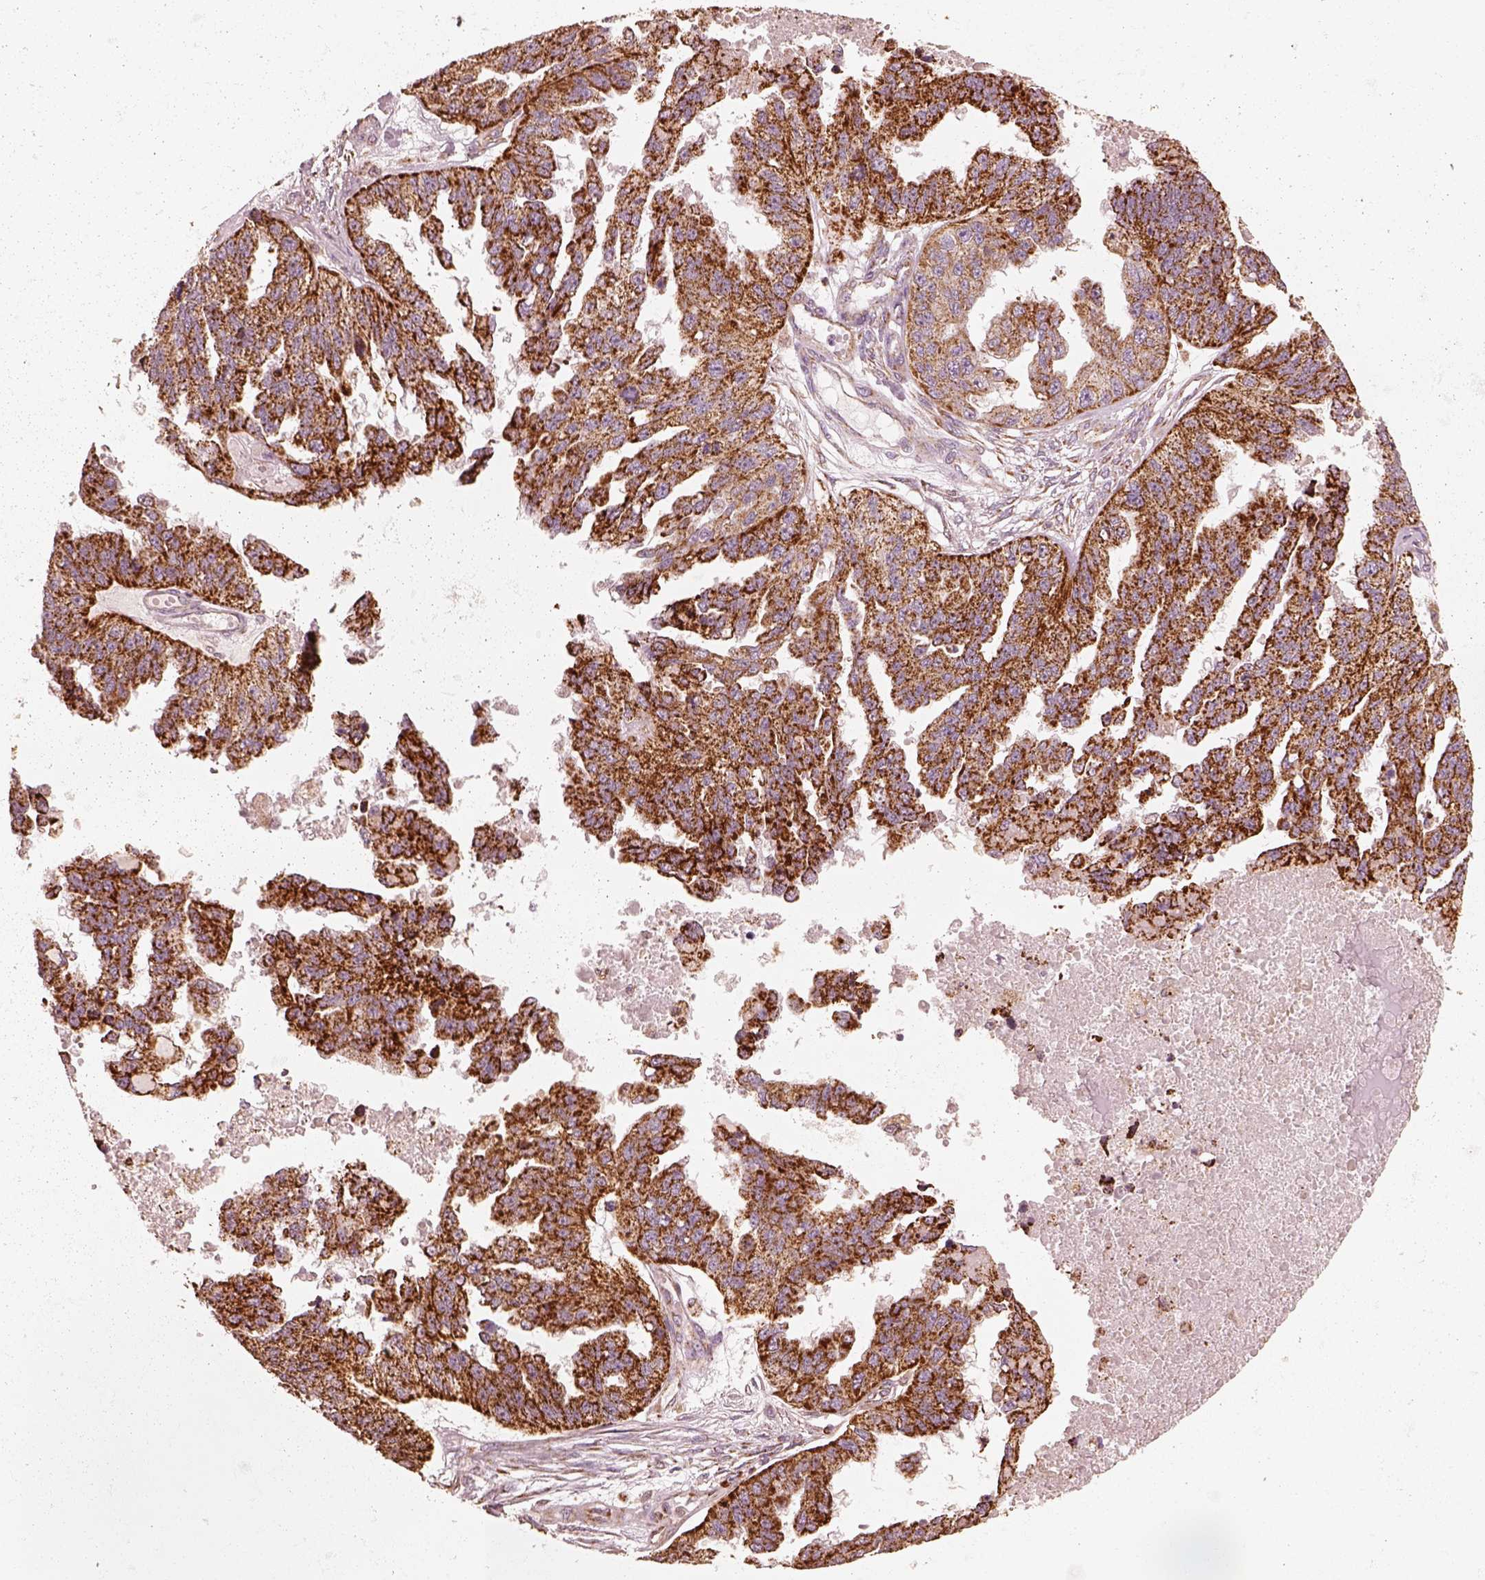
{"staining": {"intensity": "strong", "quantity": ">75%", "location": "cytoplasmic/membranous"}, "tissue": "ovarian cancer", "cell_type": "Tumor cells", "image_type": "cancer", "snomed": [{"axis": "morphology", "description": "Cystadenocarcinoma, serous, NOS"}, {"axis": "topography", "description": "Ovary"}], "caption": "IHC of ovarian cancer (serous cystadenocarcinoma) shows high levels of strong cytoplasmic/membranous staining in about >75% of tumor cells. (DAB (3,3'-diaminobenzidine) = brown stain, brightfield microscopy at high magnification).", "gene": "ENTPD6", "patient": {"sex": "female", "age": 58}}